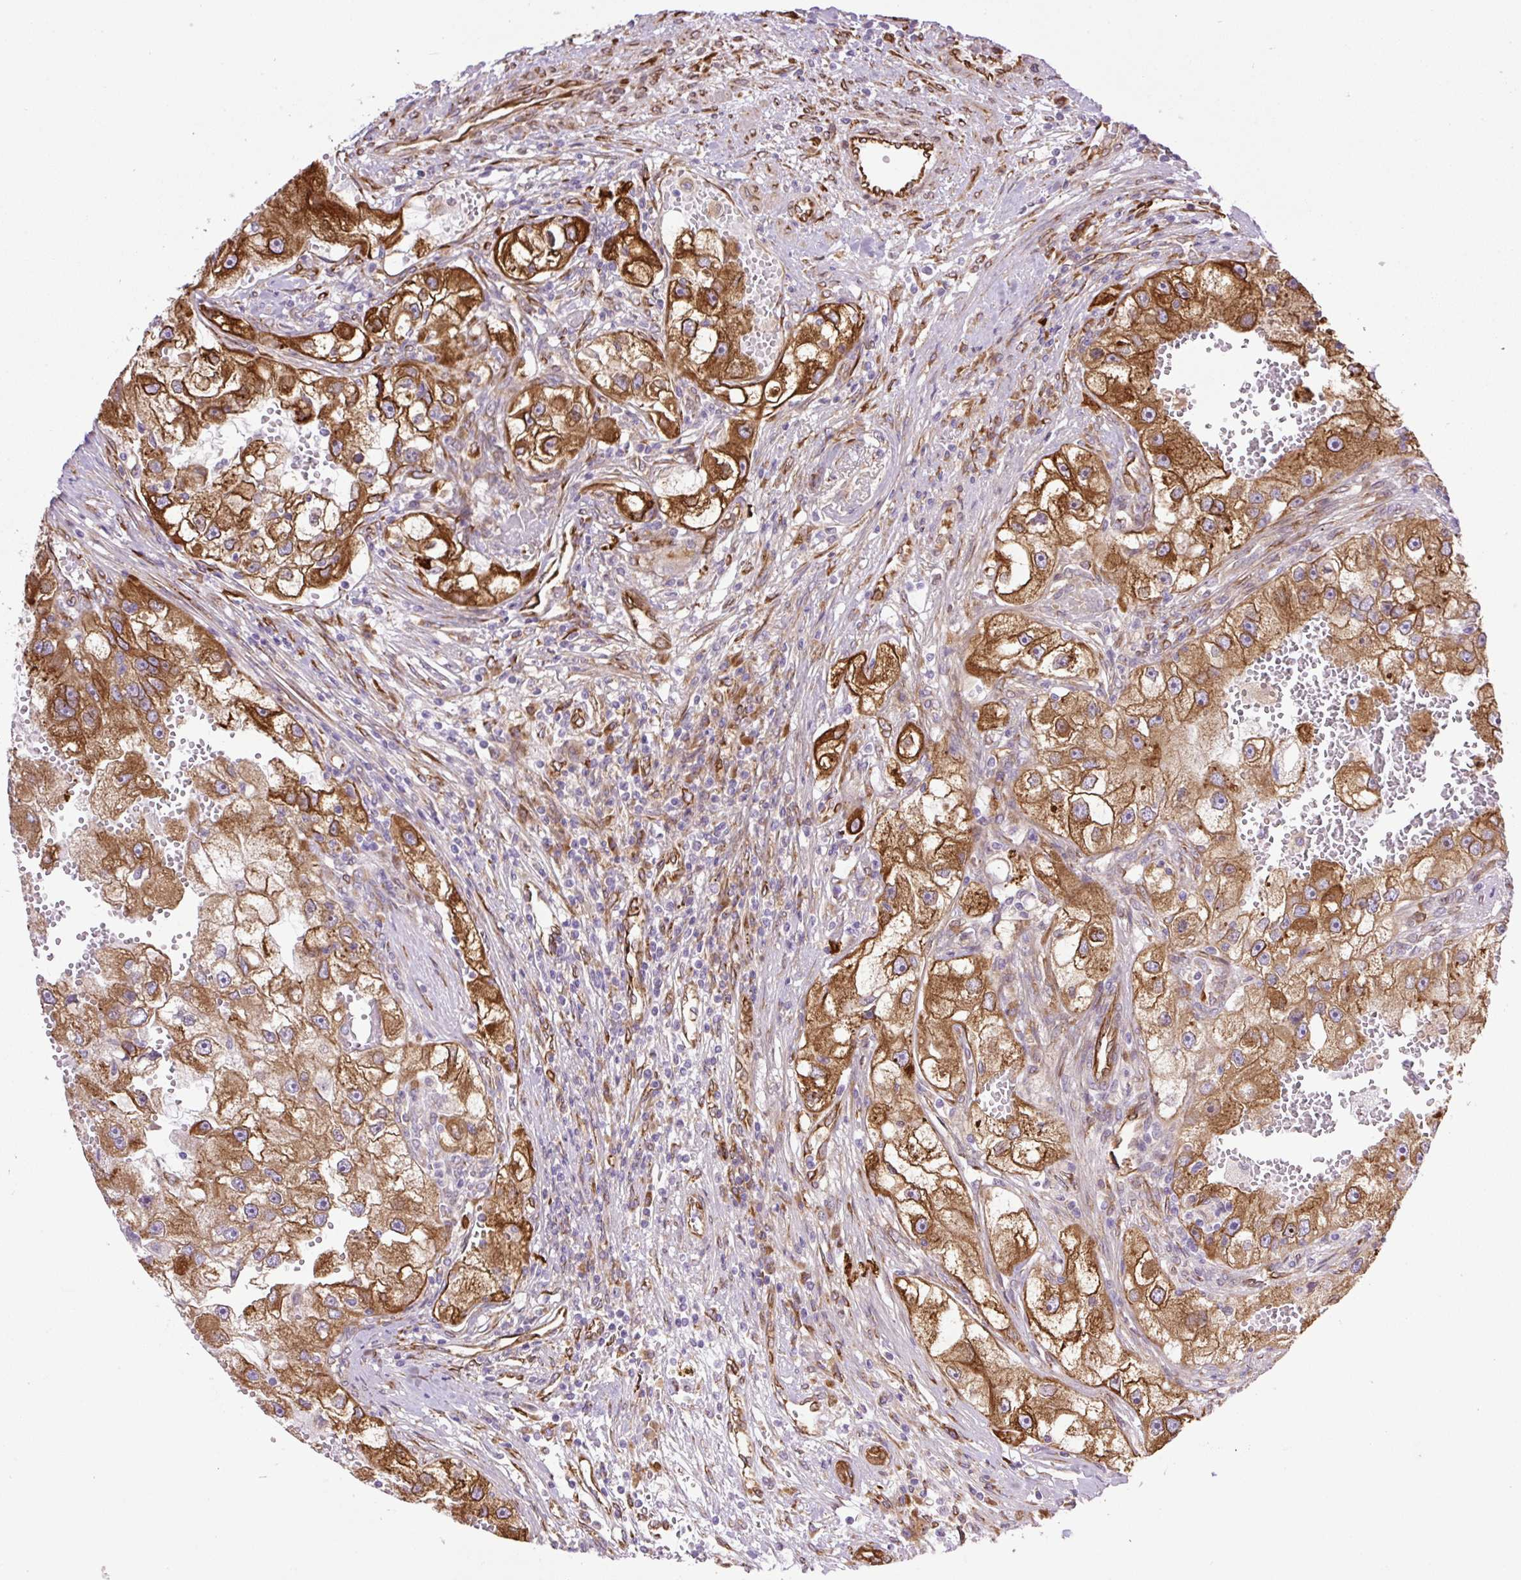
{"staining": {"intensity": "strong", "quantity": ">75%", "location": "cytoplasmic/membranous"}, "tissue": "renal cancer", "cell_type": "Tumor cells", "image_type": "cancer", "snomed": [{"axis": "morphology", "description": "Adenocarcinoma, NOS"}, {"axis": "topography", "description": "Kidney"}], "caption": "Protein staining of renal cancer (adenocarcinoma) tissue displays strong cytoplasmic/membranous expression in about >75% of tumor cells.", "gene": "RAB30", "patient": {"sex": "male", "age": 63}}